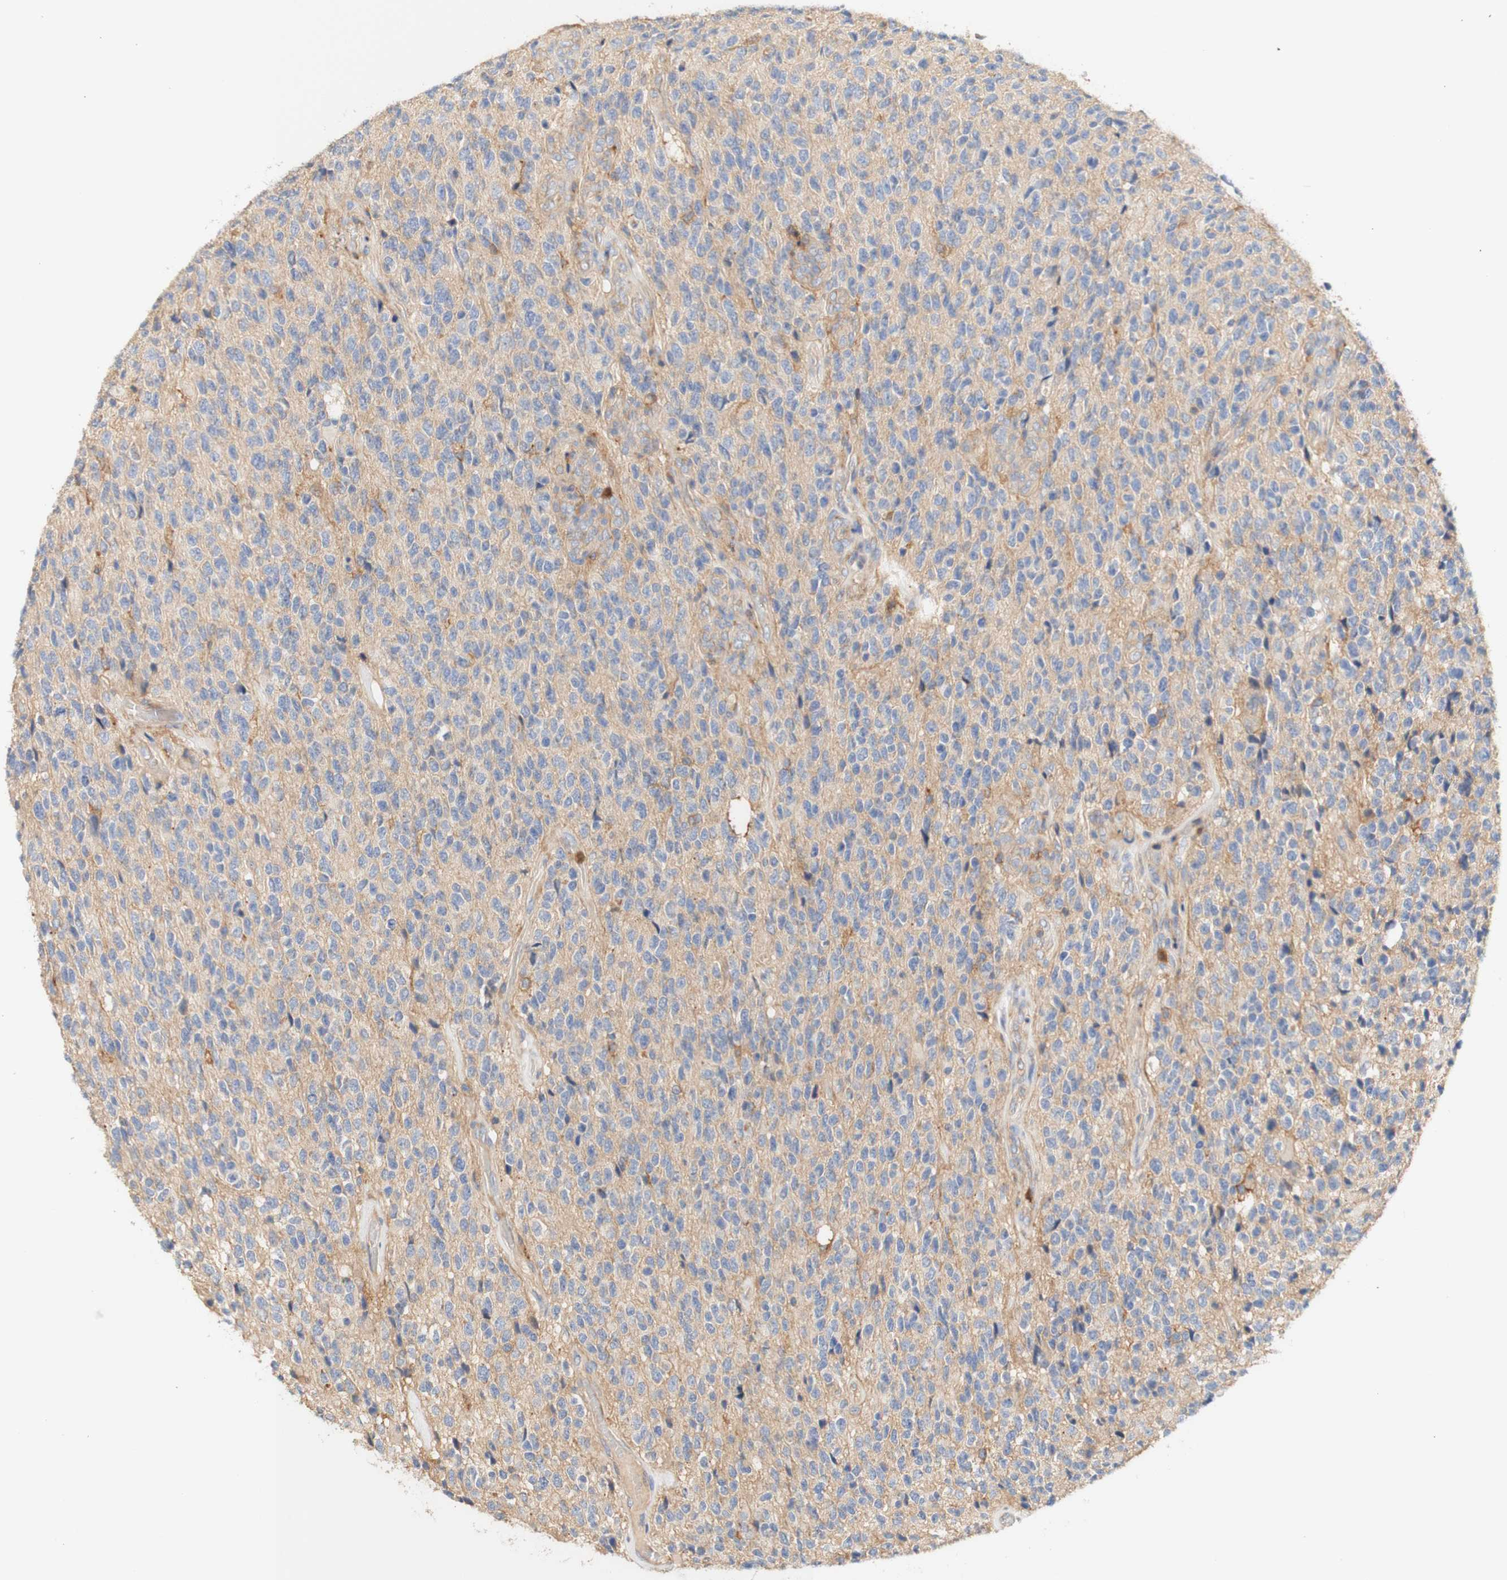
{"staining": {"intensity": "negative", "quantity": "none", "location": "none"}, "tissue": "glioma", "cell_type": "Tumor cells", "image_type": "cancer", "snomed": [{"axis": "morphology", "description": "Glioma, malignant, High grade"}, {"axis": "topography", "description": "pancreas cauda"}], "caption": "Malignant high-grade glioma stained for a protein using immunohistochemistry reveals no positivity tumor cells.", "gene": "PCDH7", "patient": {"sex": "male", "age": 60}}